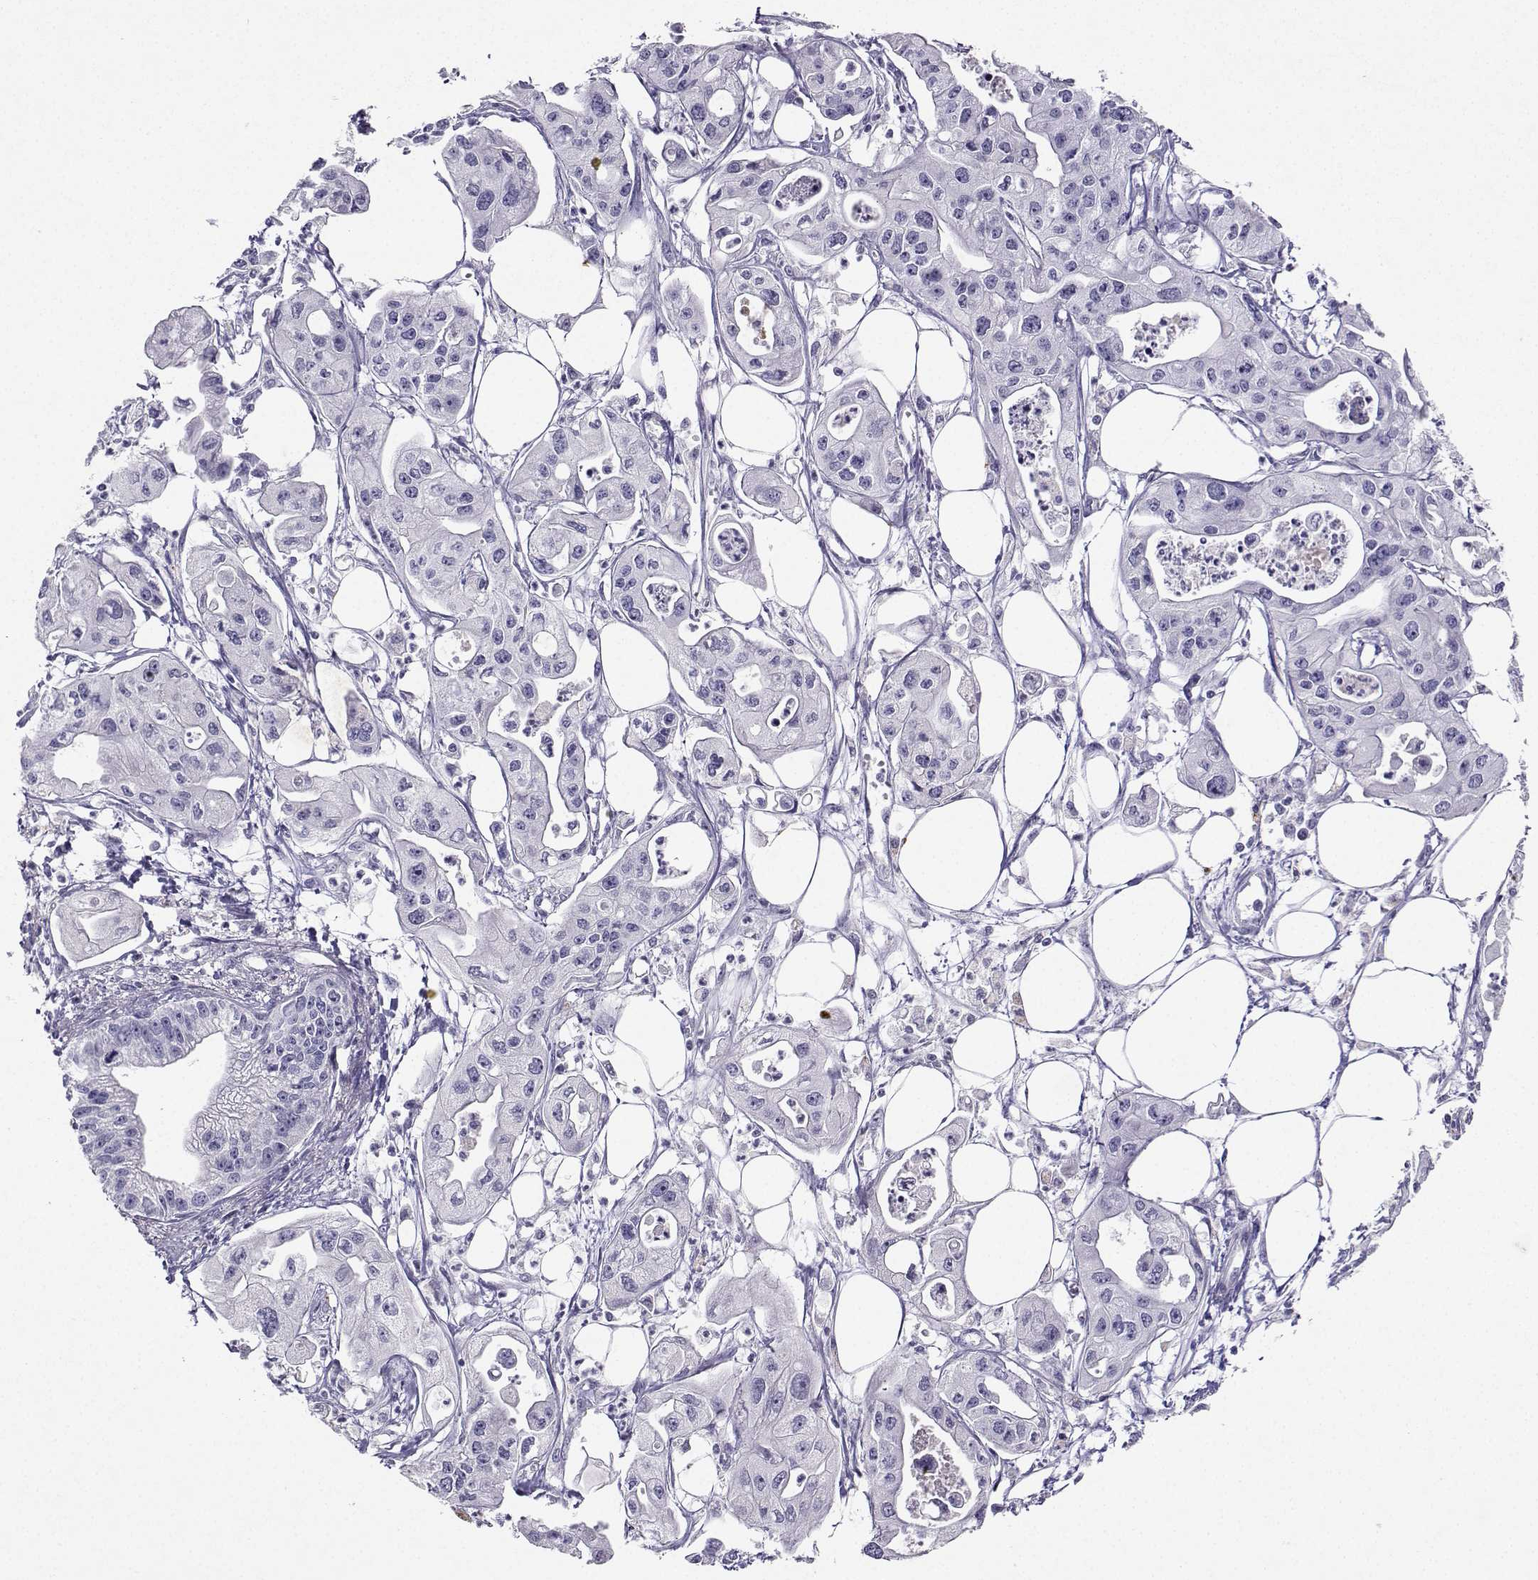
{"staining": {"intensity": "negative", "quantity": "none", "location": "none"}, "tissue": "pancreatic cancer", "cell_type": "Tumor cells", "image_type": "cancer", "snomed": [{"axis": "morphology", "description": "Adenocarcinoma, NOS"}, {"axis": "topography", "description": "Pancreas"}], "caption": "This image is of pancreatic cancer (adenocarcinoma) stained with IHC to label a protein in brown with the nuclei are counter-stained blue. There is no expression in tumor cells.", "gene": "GRIK4", "patient": {"sex": "male", "age": 70}}